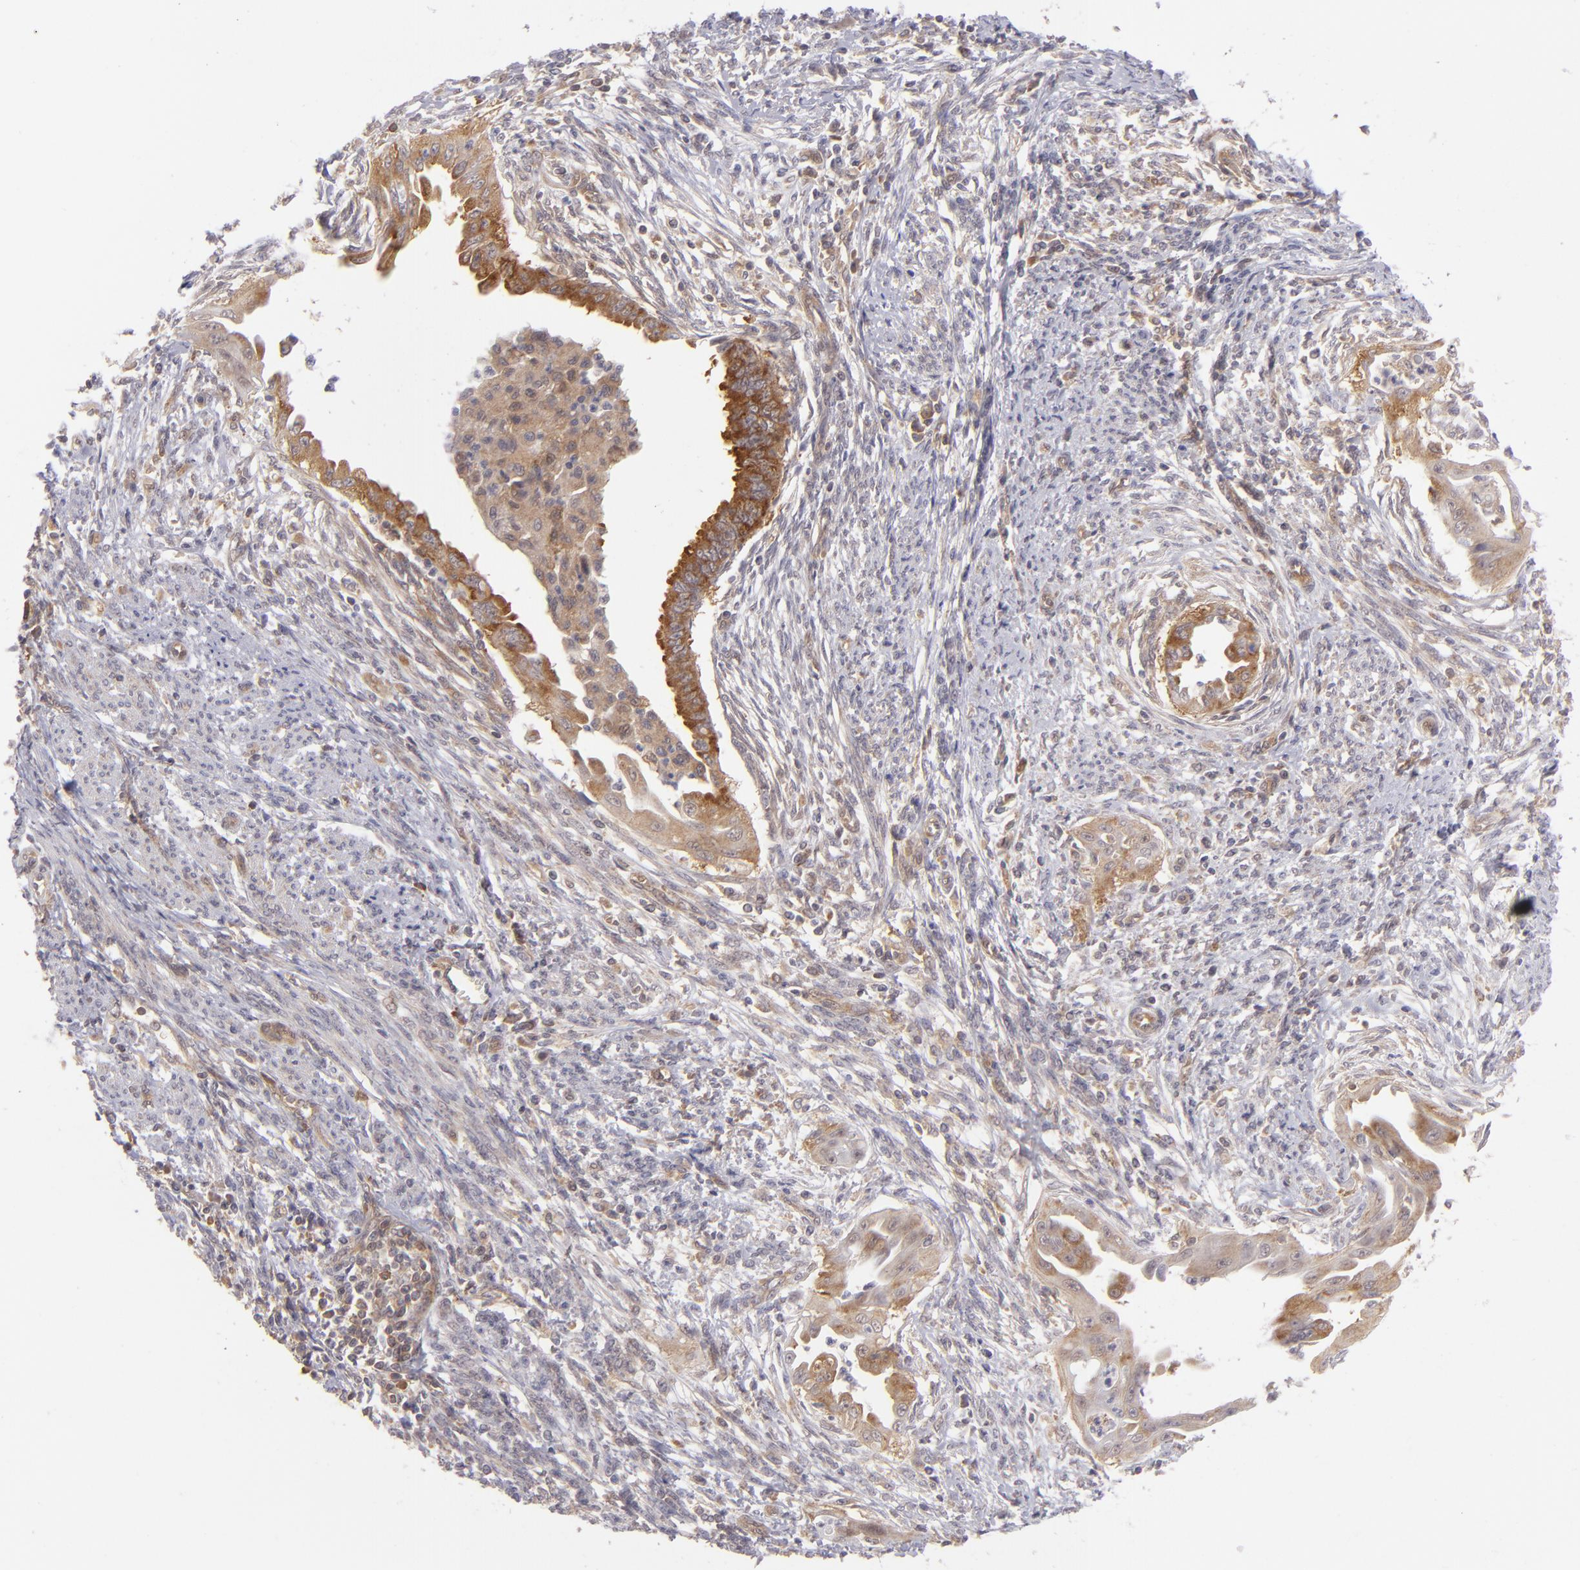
{"staining": {"intensity": "strong", "quantity": ">75%", "location": "cytoplasmic/membranous"}, "tissue": "endometrial cancer", "cell_type": "Tumor cells", "image_type": "cancer", "snomed": [{"axis": "morphology", "description": "Adenocarcinoma, NOS"}, {"axis": "topography", "description": "Endometrium"}], "caption": "The photomicrograph exhibits a brown stain indicating the presence of a protein in the cytoplasmic/membranous of tumor cells in adenocarcinoma (endometrial).", "gene": "PTPN13", "patient": {"sex": "female", "age": 66}}